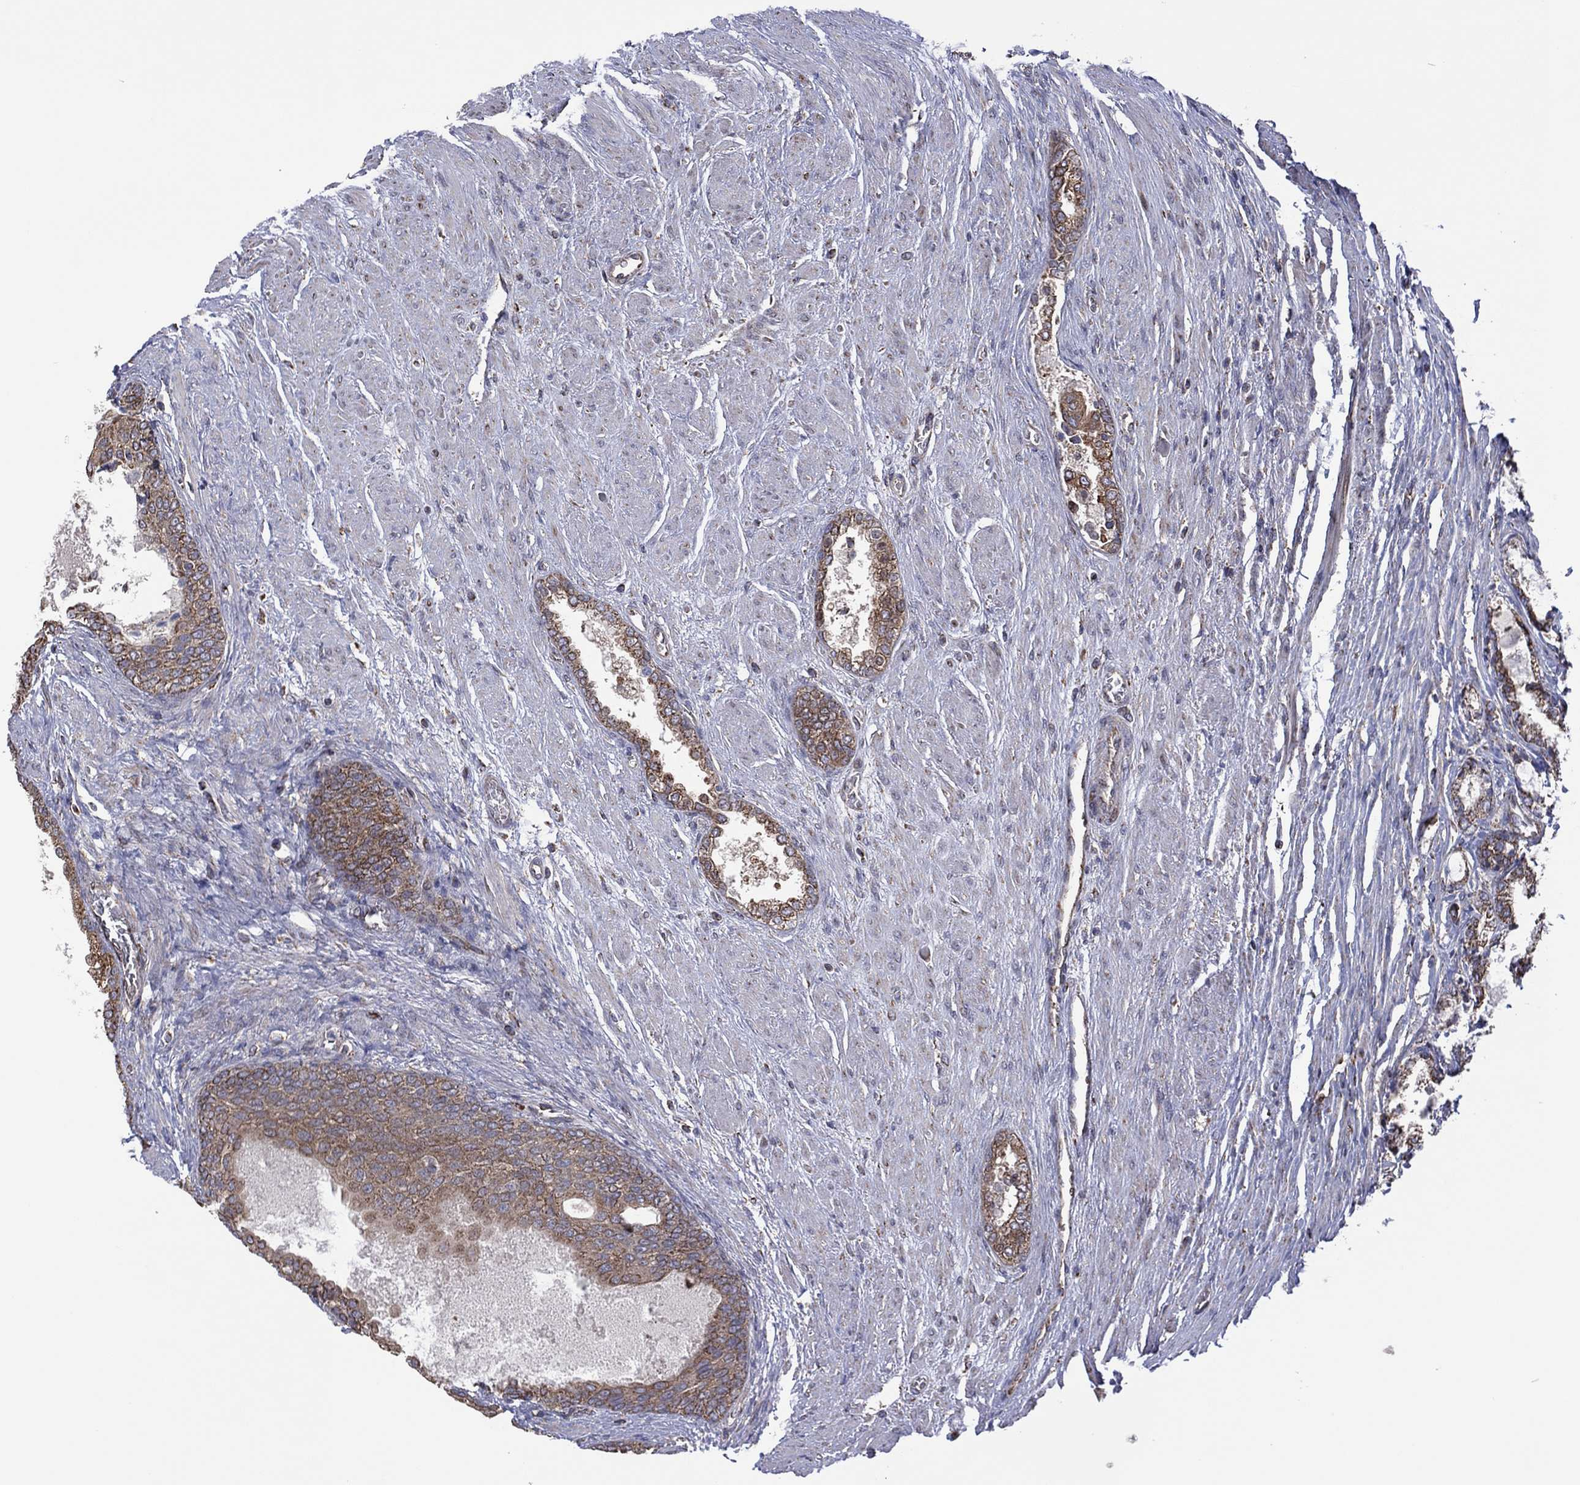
{"staining": {"intensity": "moderate", "quantity": "25%-75%", "location": "cytoplasmic/membranous"}, "tissue": "prostate cancer", "cell_type": "Tumor cells", "image_type": "cancer", "snomed": [{"axis": "morphology", "description": "Adenocarcinoma, NOS"}, {"axis": "topography", "description": "Prostate and seminal vesicle, NOS"}, {"axis": "topography", "description": "Prostate"}], "caption": "Prostate cancer stained with IHC displays moderate cytoplasmic/membranous expression in approximately 25%-75% of tumor cells. (DAB (3,3'-diaminobenzidine) IHC with brightfield microscopy, high magnification).", "gene": "PIDD1", "patient": {"sex": "male", "age": 62}}